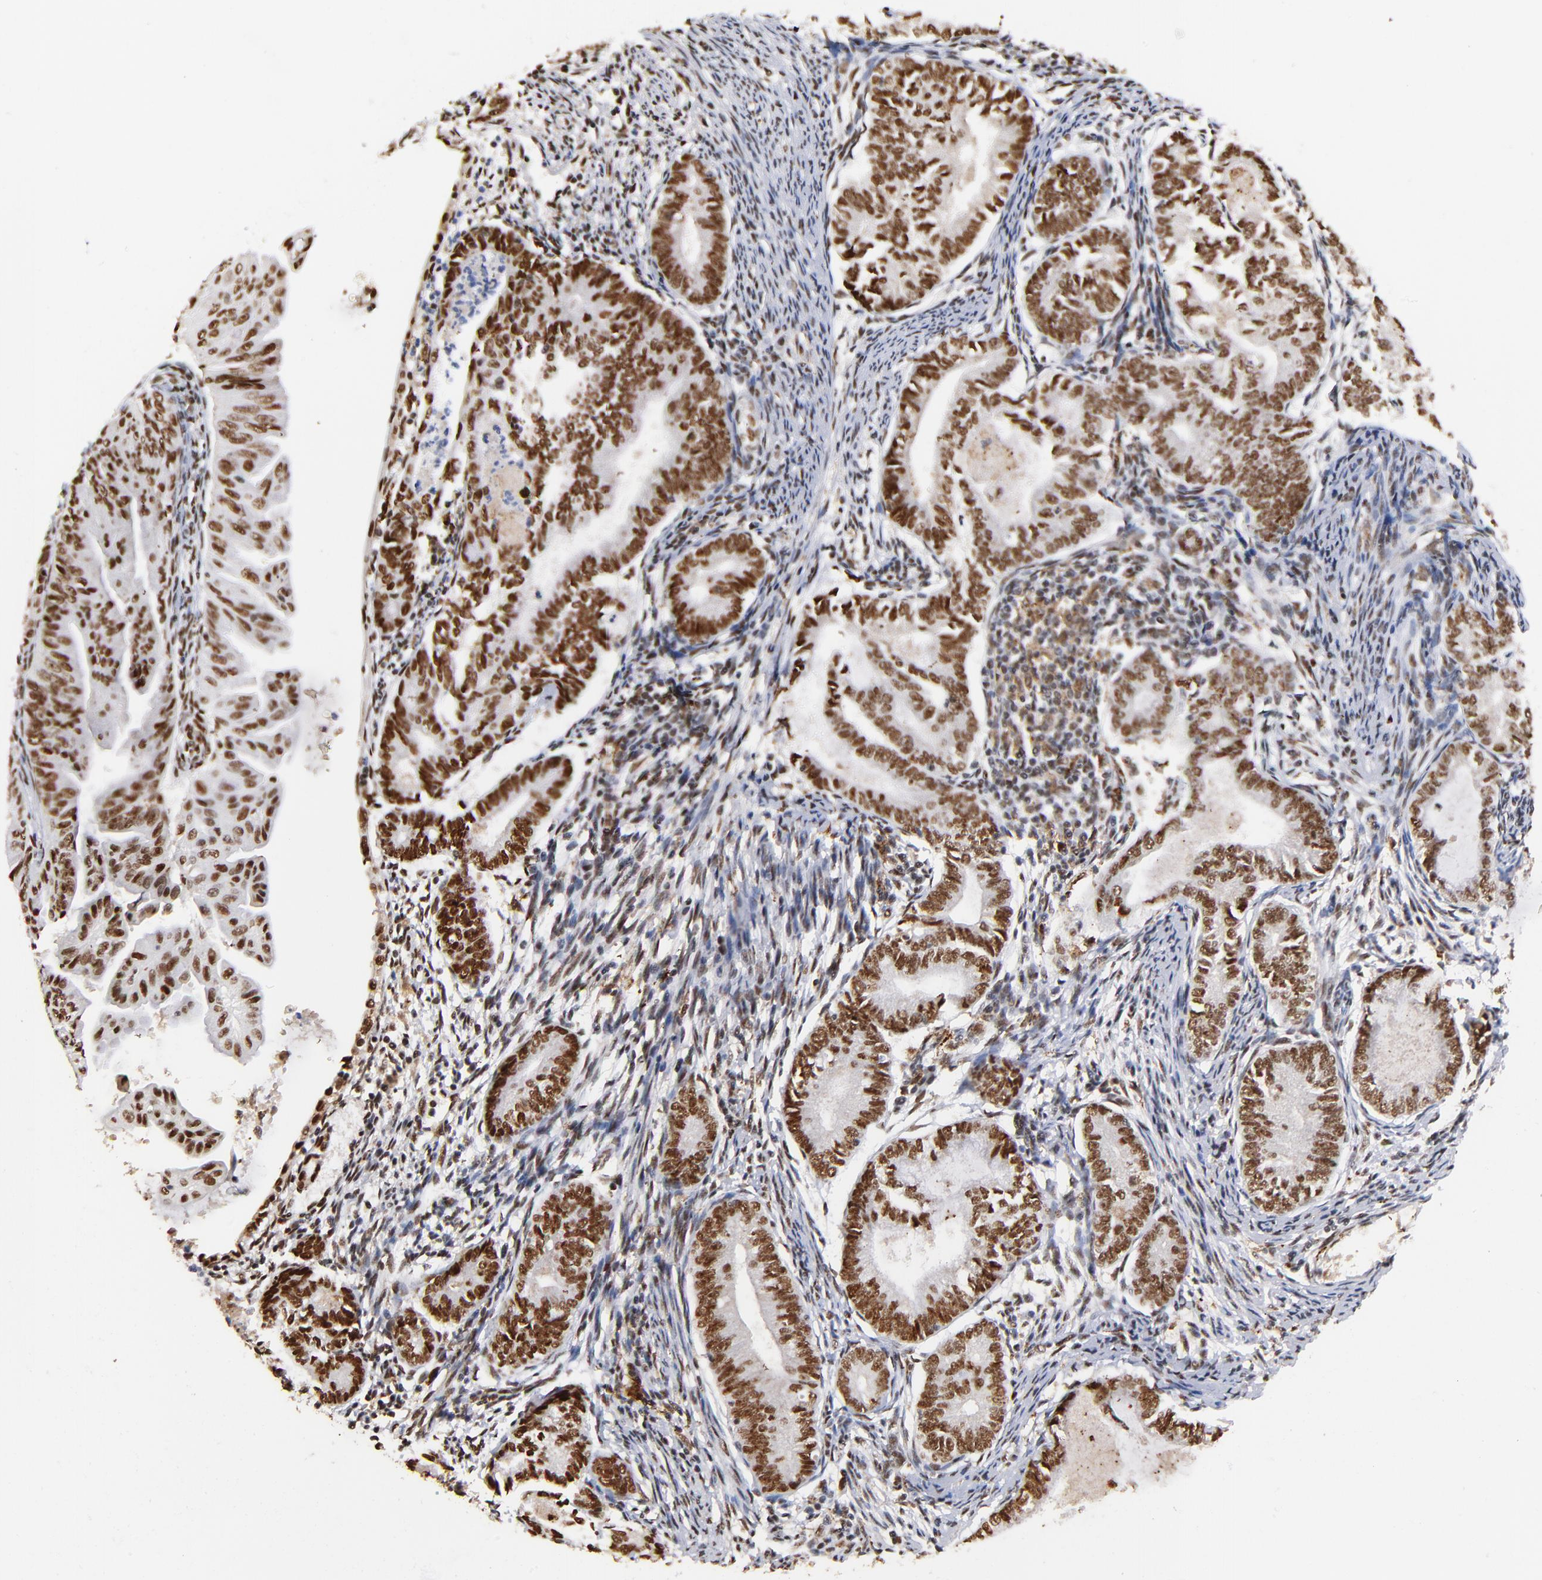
{"staining": {"intensity": "strong", "quantity": ">75%", "location": "nuclear"}, "tissue": "endometrial cancer", "cell_type": "Tumor cells", "image_type": "cancer", "snomed": [{"axis": "morphology", "description": "Adenocarcinoma, NOS"}, {"axis": "topography", "description": "Endometrium"}], "caption": "Adenocarcinoma (endometrial) tissue displays strong nuclear expression in about >75% of tumor cells, visualized by immunohistochemistry. The protein is stained brown, and the nuclei are stained in blue (DAB IHC with brightfield microscopy, high magnification).", "gene": "ZNF146", "patient": {"sex": "female", "age": 63}}